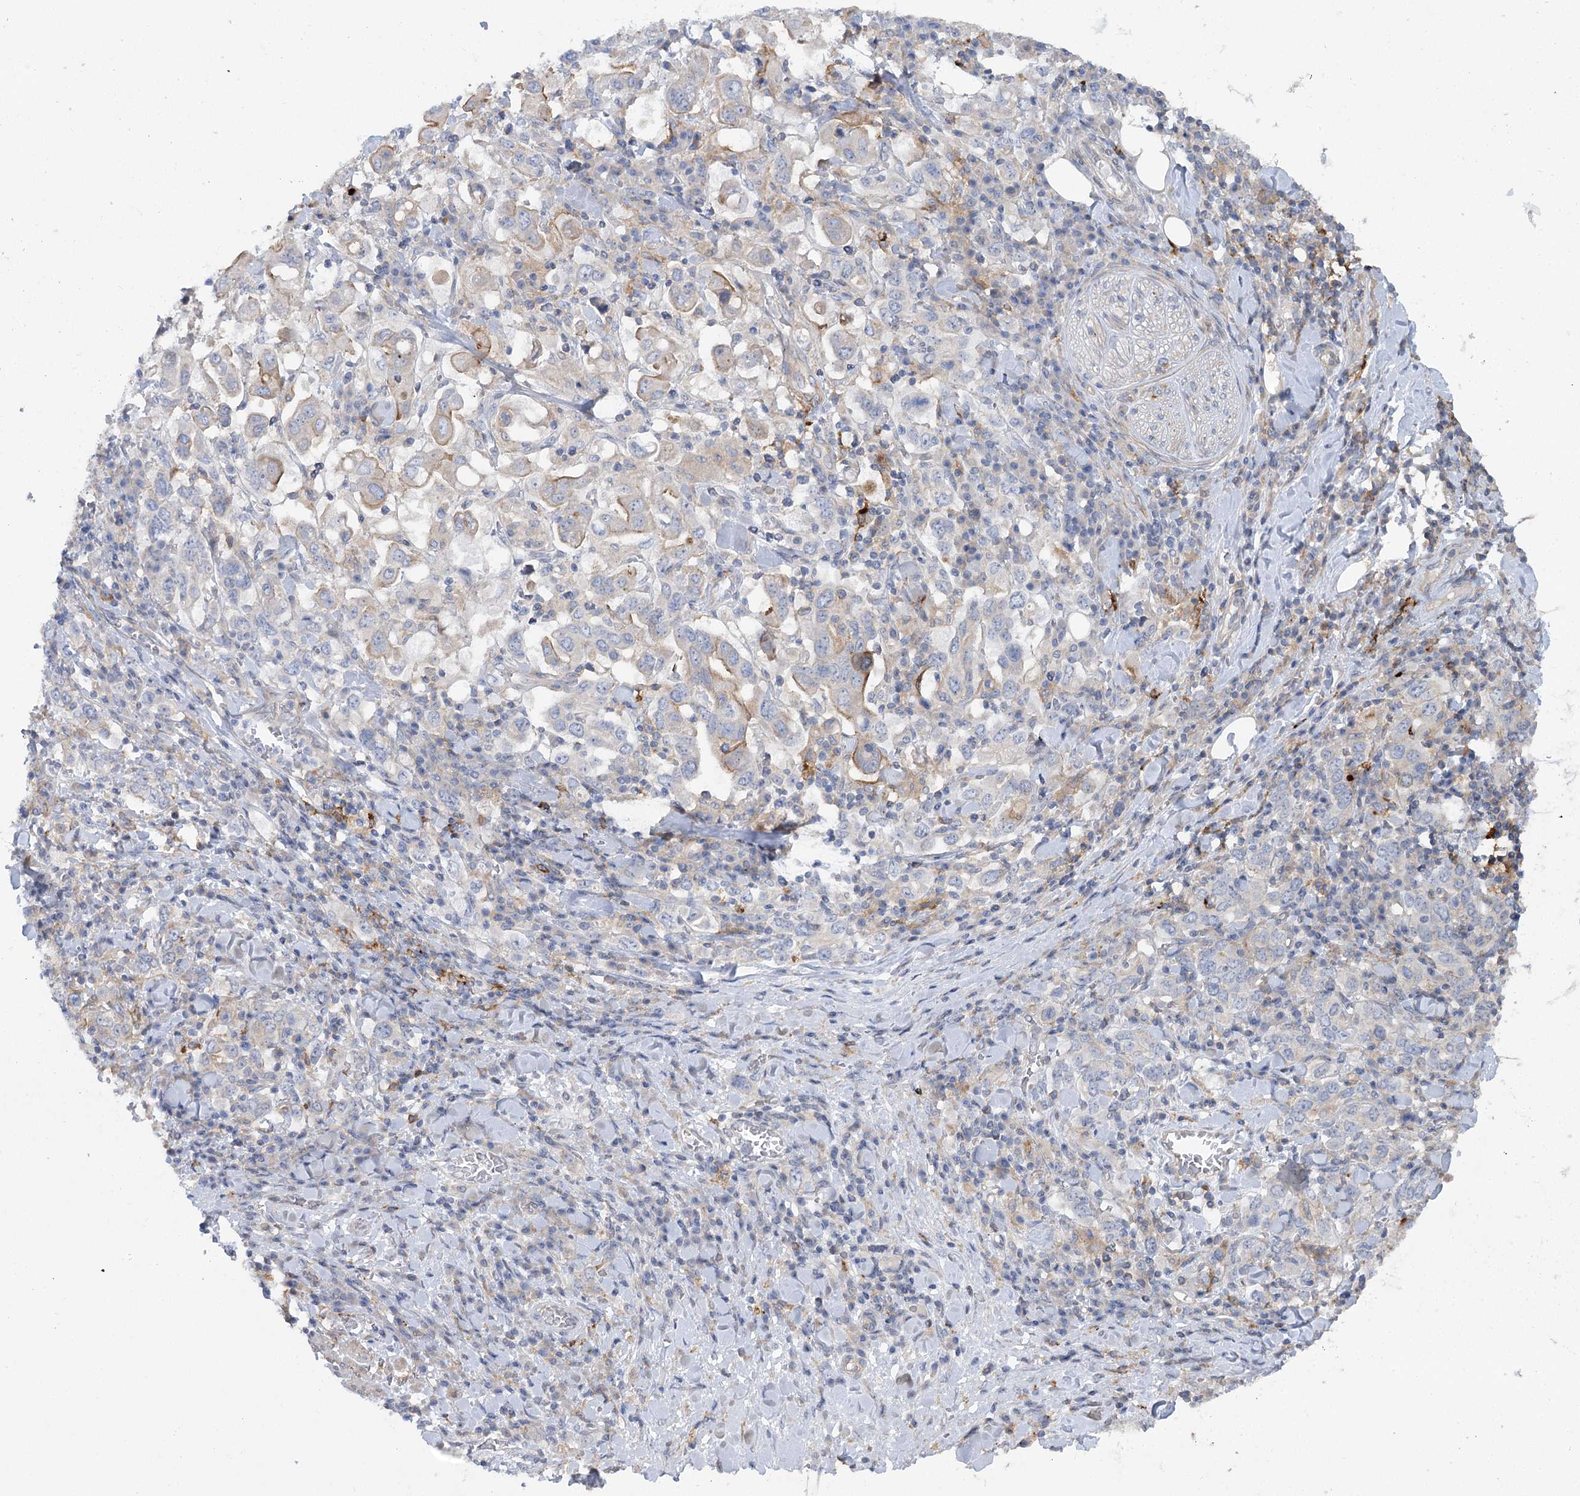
{"staining": {"intensity": "moderate", "quantity": "<25%", "location": "cytoplasmic/membranous"}, "tissue": "stomach cancer", "cell_type": "Tumor cells", "image_type": "cancer", "snomed": [{"axis": "morphology", "description": "Adenocarcinoma, NOS"}, {"axis": "topography", "description": "Stomach, upper"}], "caption": "Immunohistochemistry photomicrograph of human stomach cancer stained for a protein (brown), which exhibits low levels of moderate cytoplasmic/membranous staining in approximately <25% of tumor cells.", "gene": "SCN11A", "patient": {"sex": "male", "age": 62}}